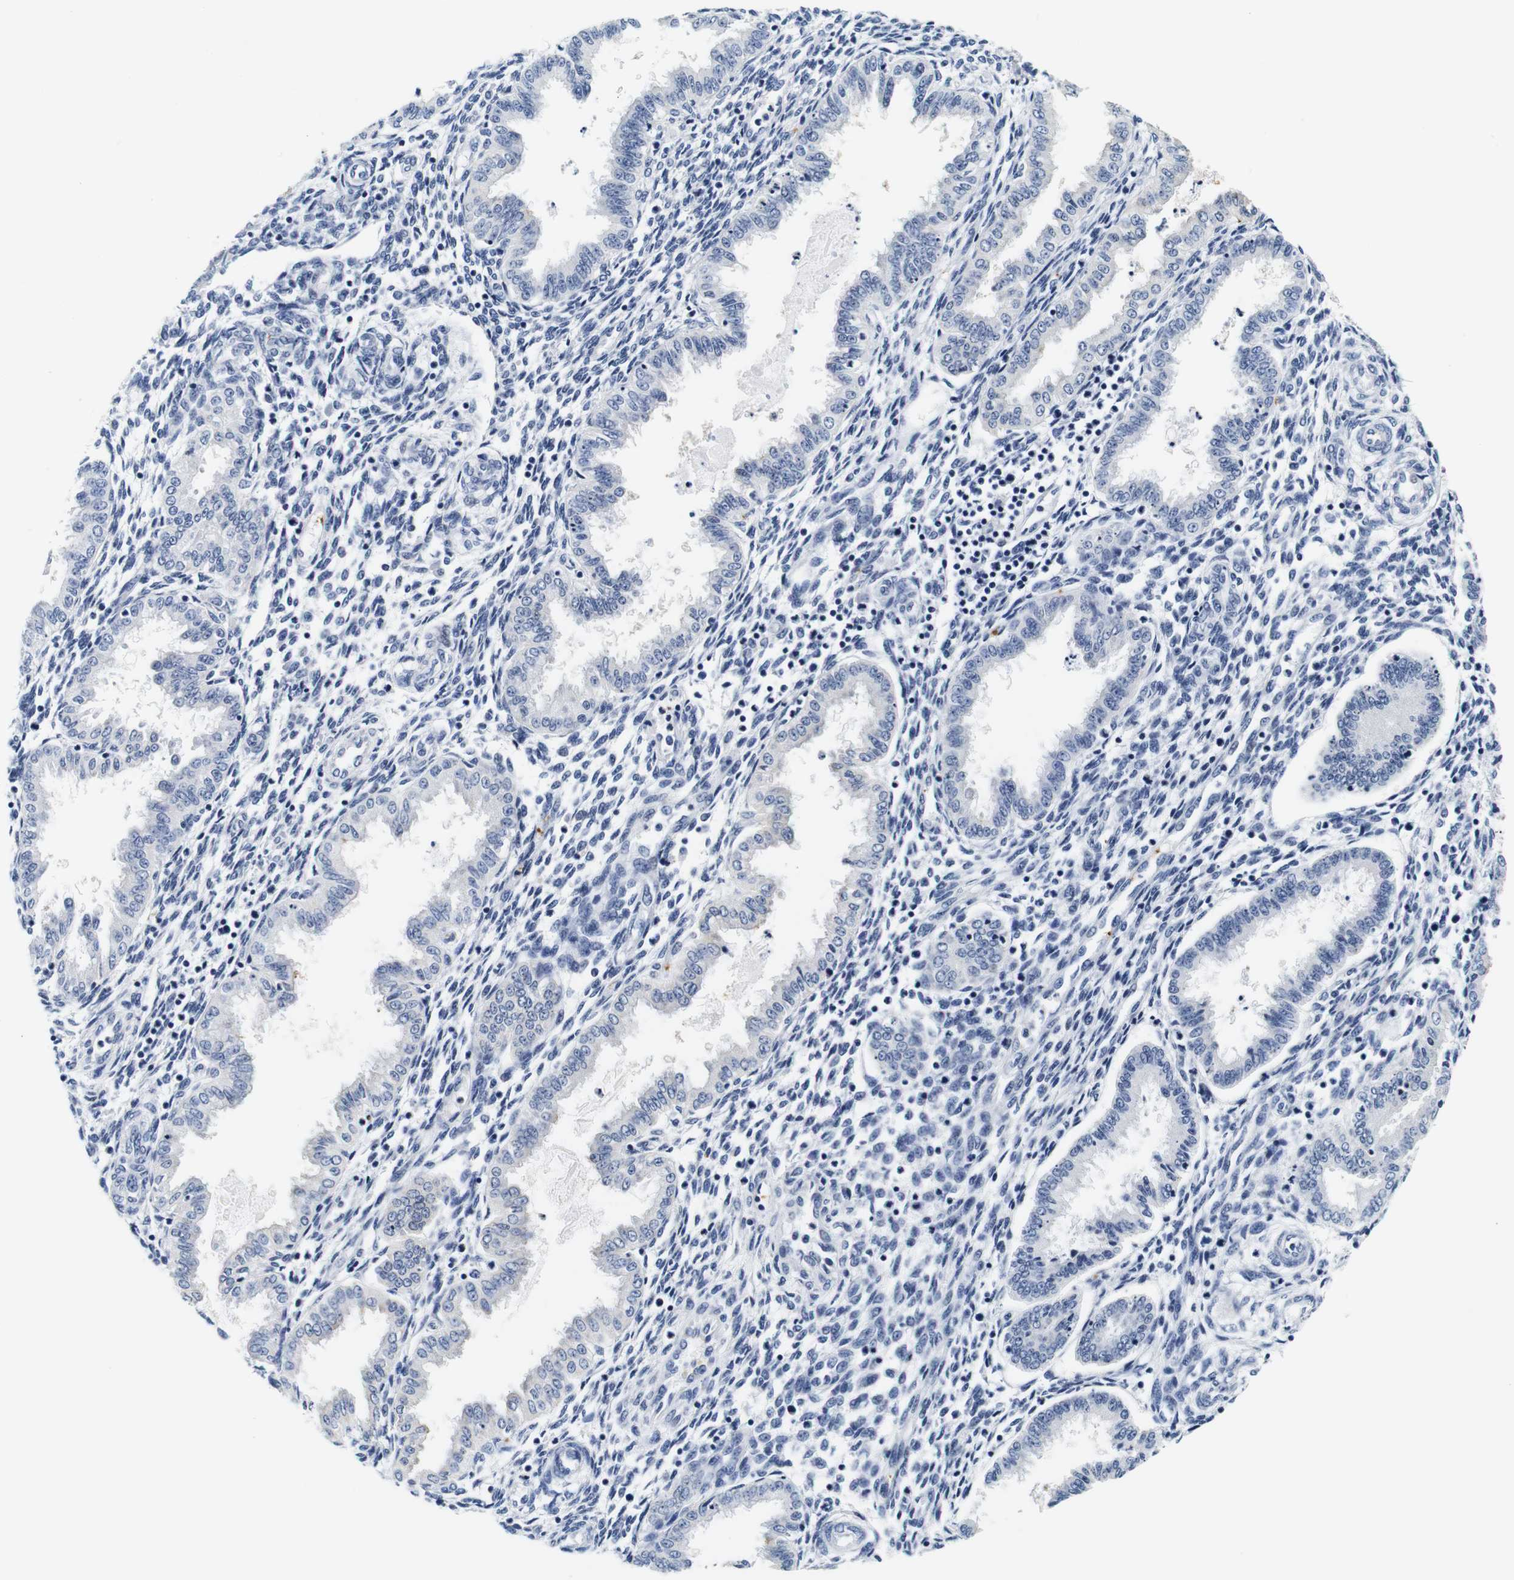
{"staining": {"intensity": "negative", "quantity": "none", "location": "none"}, "tissue": "endometrium", "cell_type": "Cells in endometrial stroma", "image_type": "normal", "snomed": [{"axis": "morphology", "description": "Normal tissue, NOS"}, {"axis": "topography", "description": "Endometrium"}], "caption": "A high-resolution histopathology image shows IHC staining of unremarkable endometrium, which demonstrates no significant staining in cells in endometrial stroma. (Brightfield microscopy of DAB (3,3'-diaminobenzidine) immunohistochemistry (IHC) at high magnification).", "gene": "GP1BA", "patient": {"sex": "female", "age": 33}}